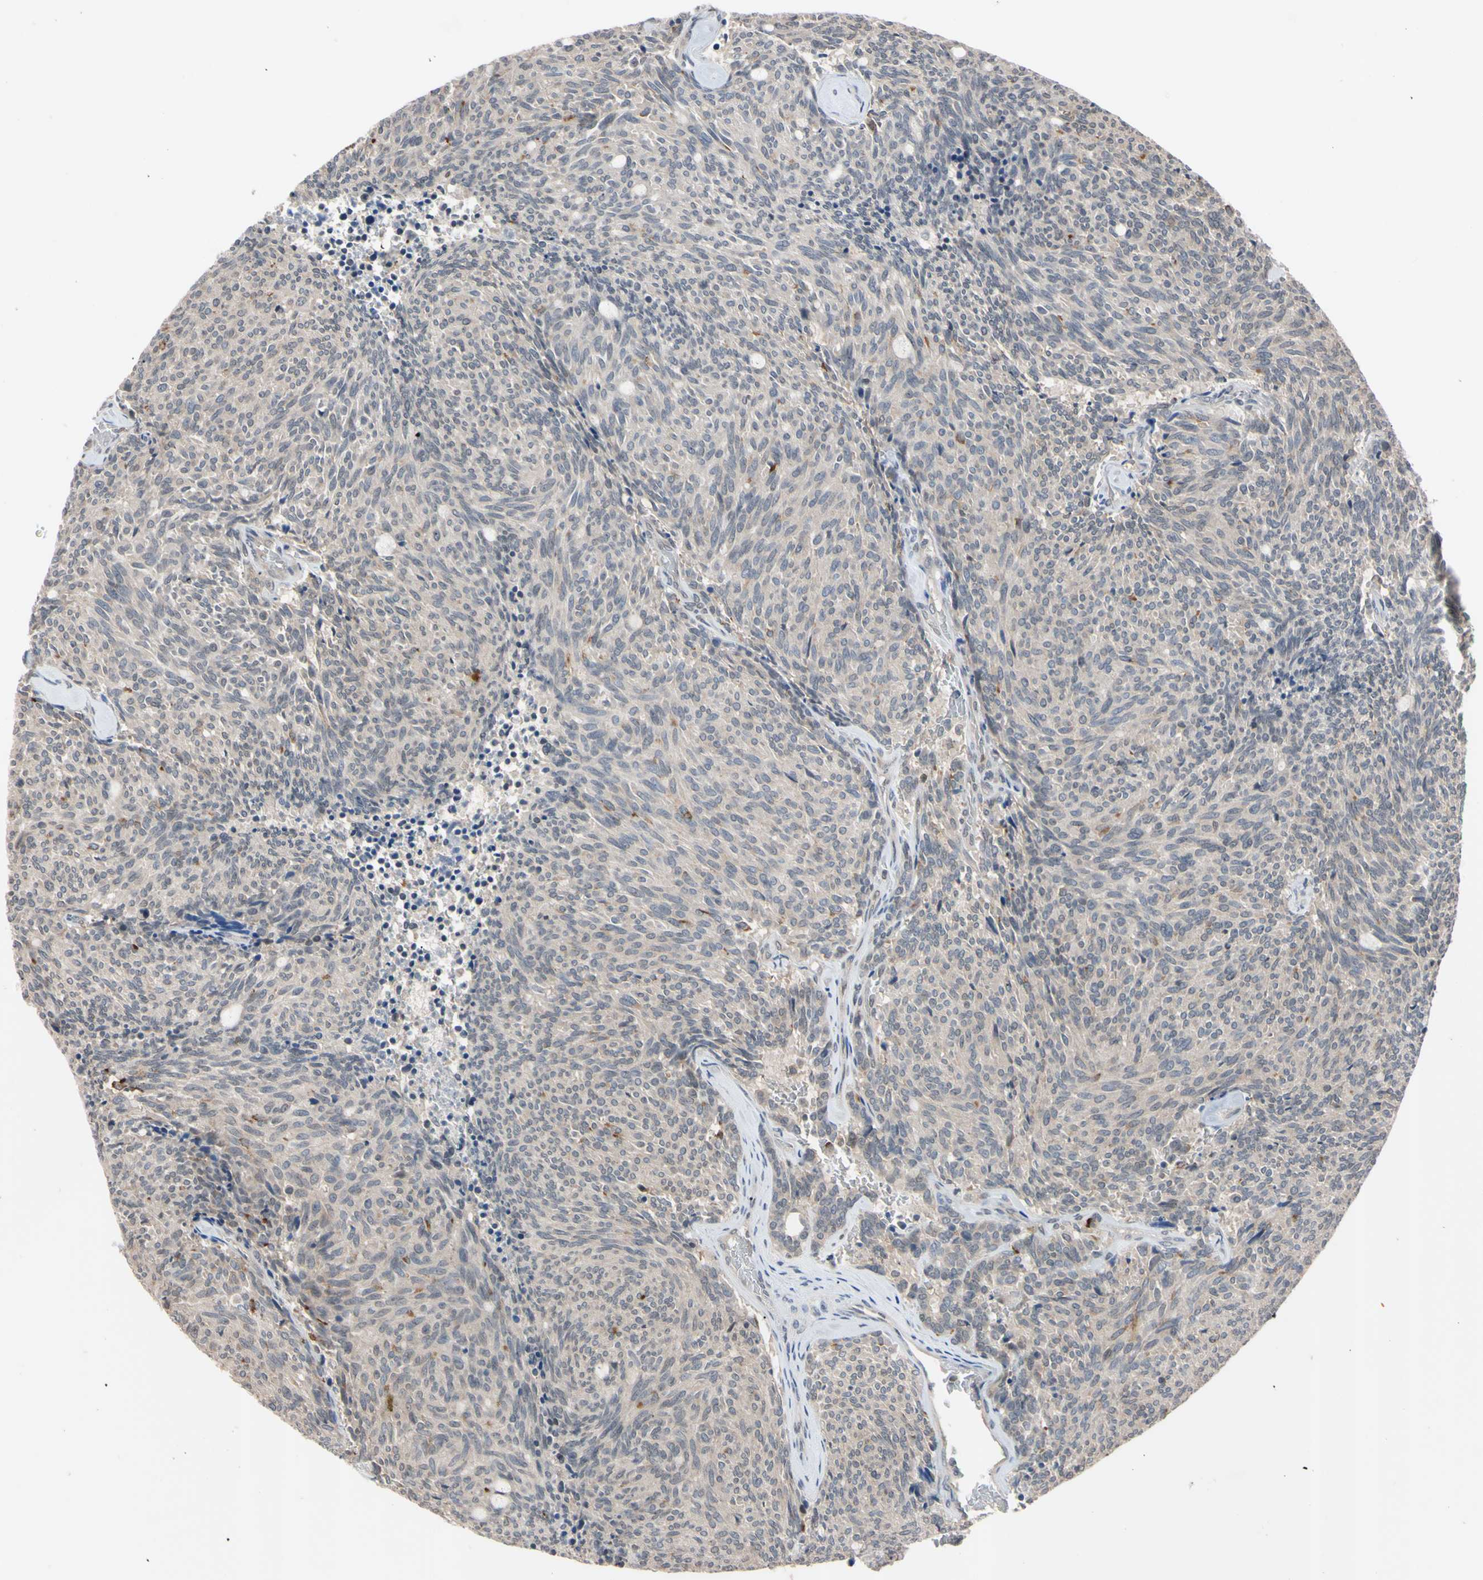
{"staining": {"intensity": "weak", "quantity": "<25%", "location": "cytoplasmic/membranous"}, "tissue": "carcinoid", "cell_type": "Tumor cells", "image_type": "cancer", "snomed": [{"axis": "morphology", "description": "Carcinoid, malignant, NOS"}, {"axis": "topography", "description": "Pancreas"}], "caption": "Immunohistochemical staining of carcinoid (malignant) demonstrates no significant positivity in tumor cells.", "gene": "UBE2I", "patient": {"sex": "female", "age": 54}}